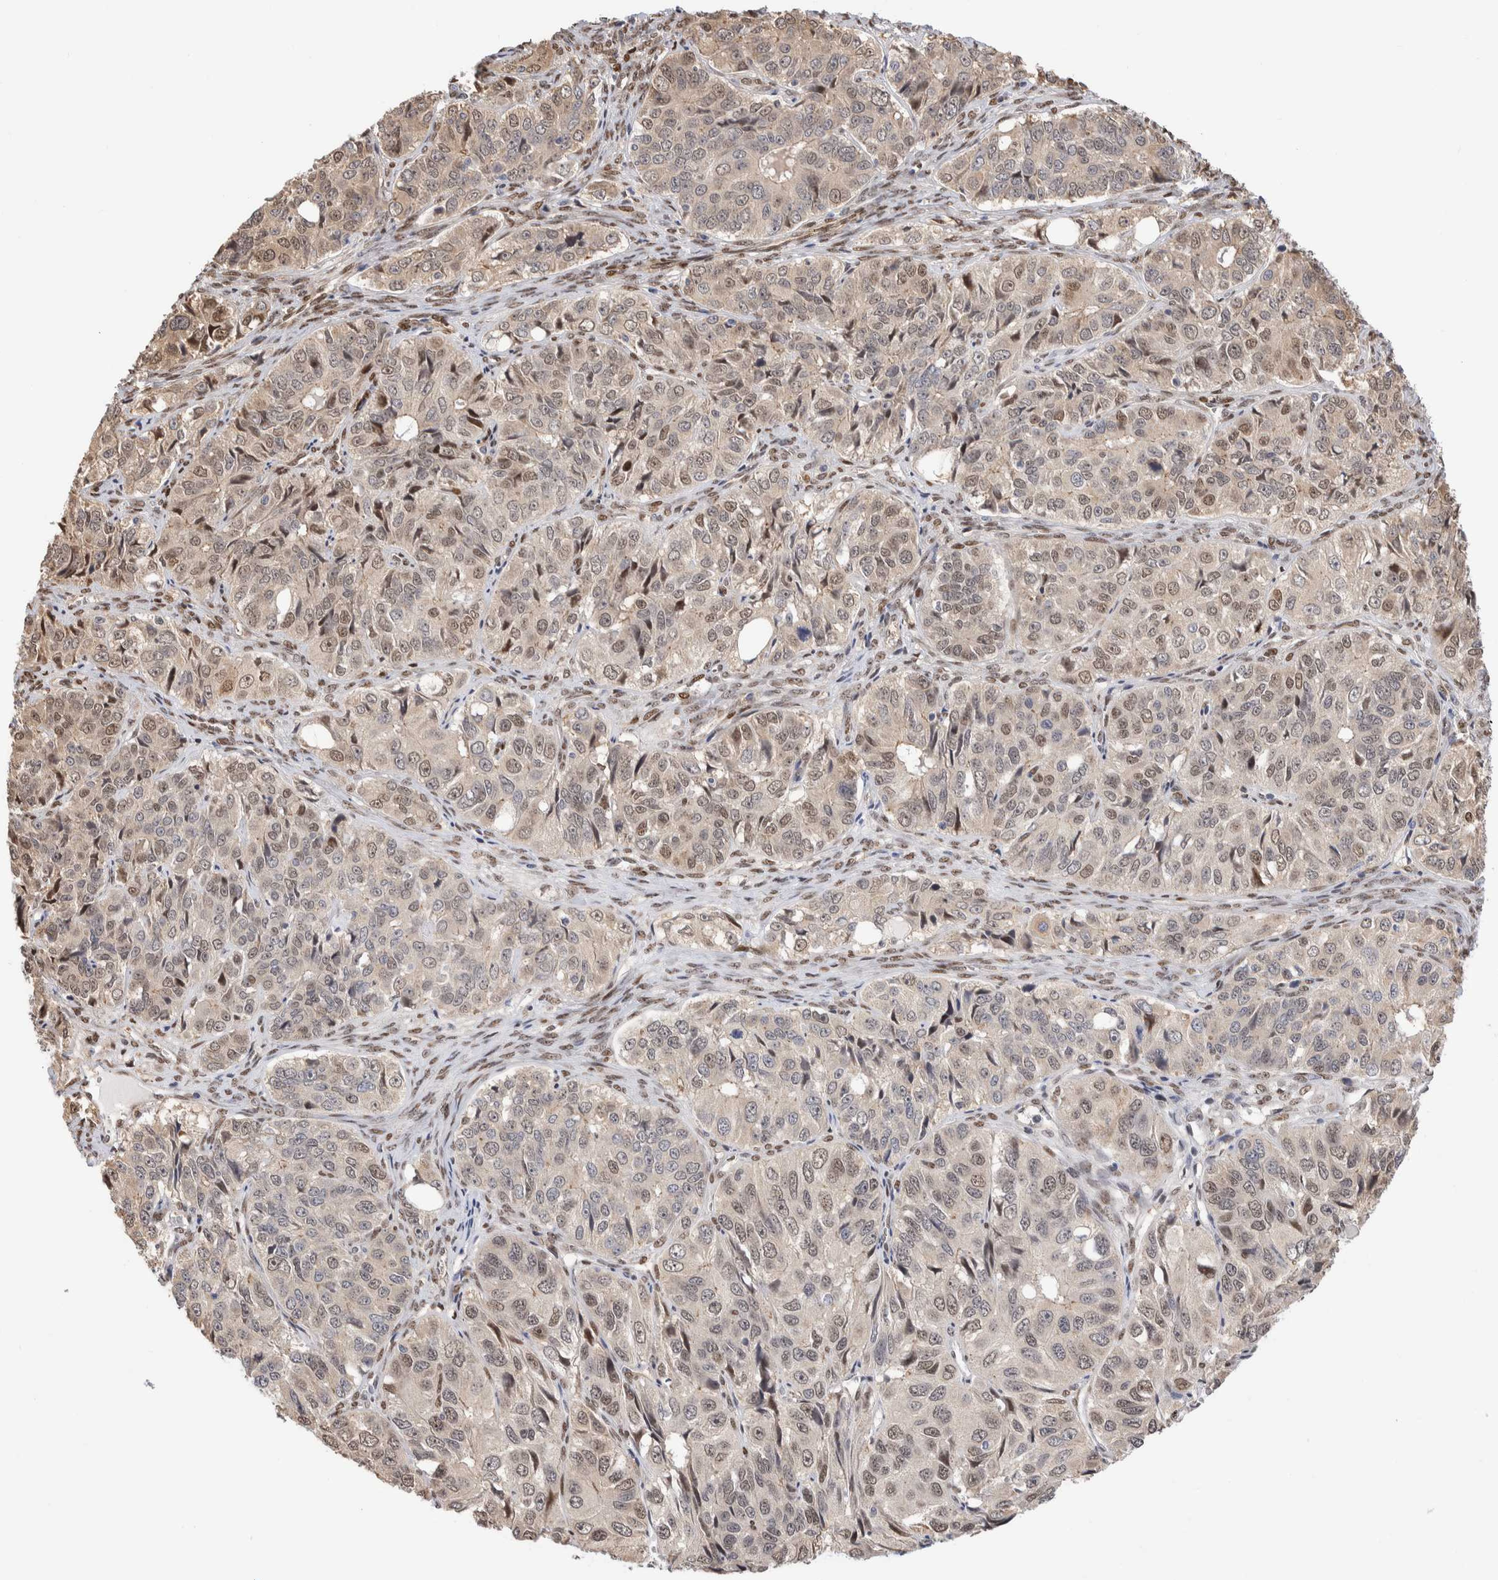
{"staining": {"intensity": "weak", "quantity": "25%-75%", "location": "cytoplasmic/membranous,nuclear"}, "tissue": "ovarian cancer", "cell_type": "Tumor cells", "image_type": "cancer", "snomed": [{"axis": "morphology", "description": "Carcinoma, endometroid"}, {"axis": "topography", "description": "Ovary"}], "caption": "Immunohistochemistry (IHC) histopathology image of neoplastic tissue: human ovarian endometroid carcinoma stained using IHC displays low levels of weak protein expression localized specifically in the cytoplasmic/membranous and nuclear of tumor cells, appearing as a cytoplasmic/membranous and nuclear brown color.", "gene": "NSMAF", "patient": {"sex": "female", "age": 51}}